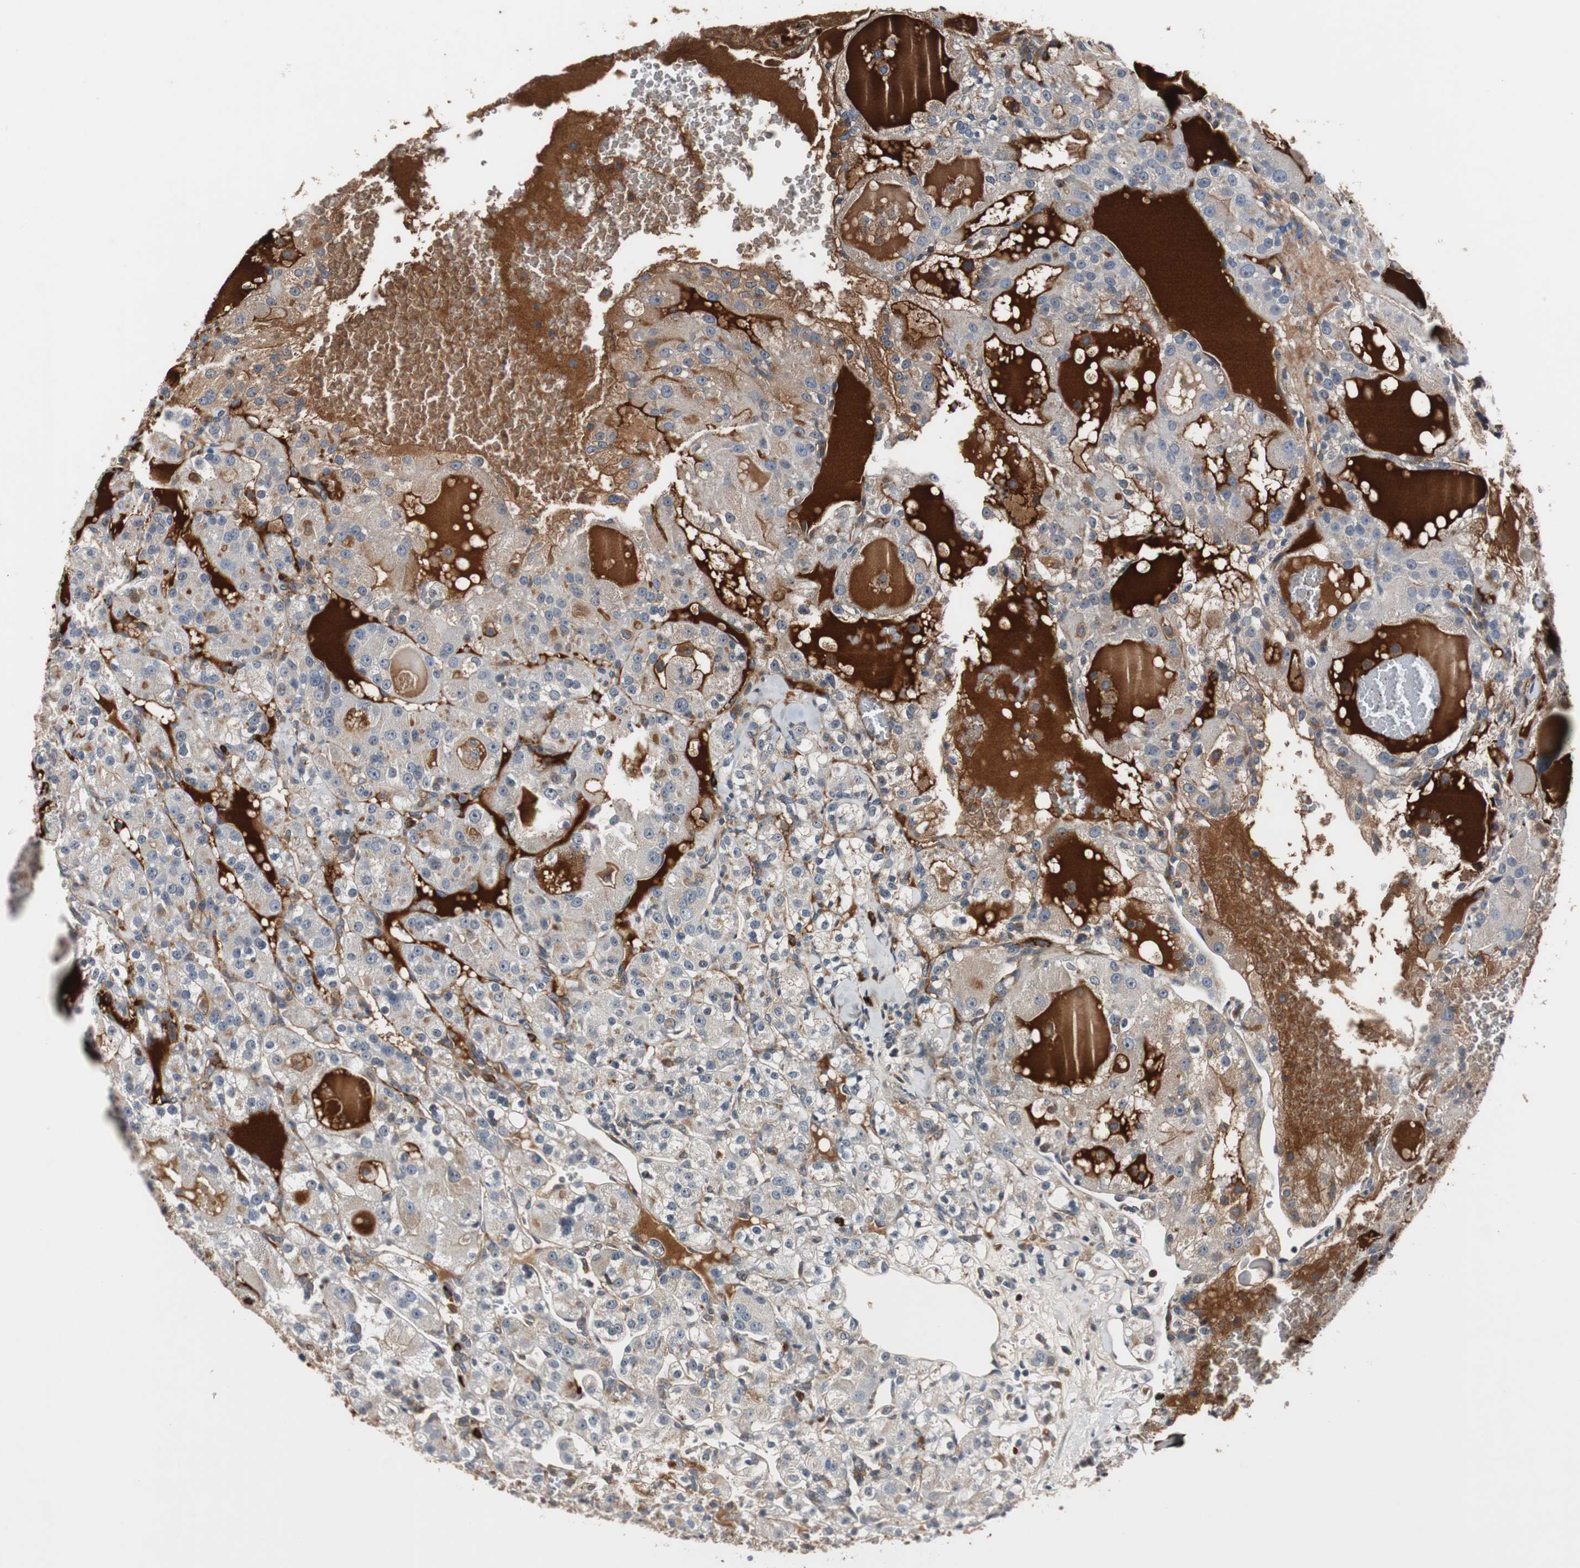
{"staining": {"intensity": "weak", "quantity": "25%-75%", "location": "cytoplasmic/membranous"}, "tissue": "renal cancer", "cell_type": "Tumor cells", "image_type": "cancer", "snomed": [{"axis": "morphology", "description": "Normal tissue, NOS"}, {"axis": "morphology", "description": "Adenocarcinoma, NOS"}, {"axis": "topography", "description": "Kidney"}], "caption": "Human renal adenocarcinoma stained with a brown dye demonstrates weak cytoplasmic/membranous positive expression in approximately 25%-75% of tumor cells.", "gene": "SORT1", "patient": {"sex": "male", "age": 61}}